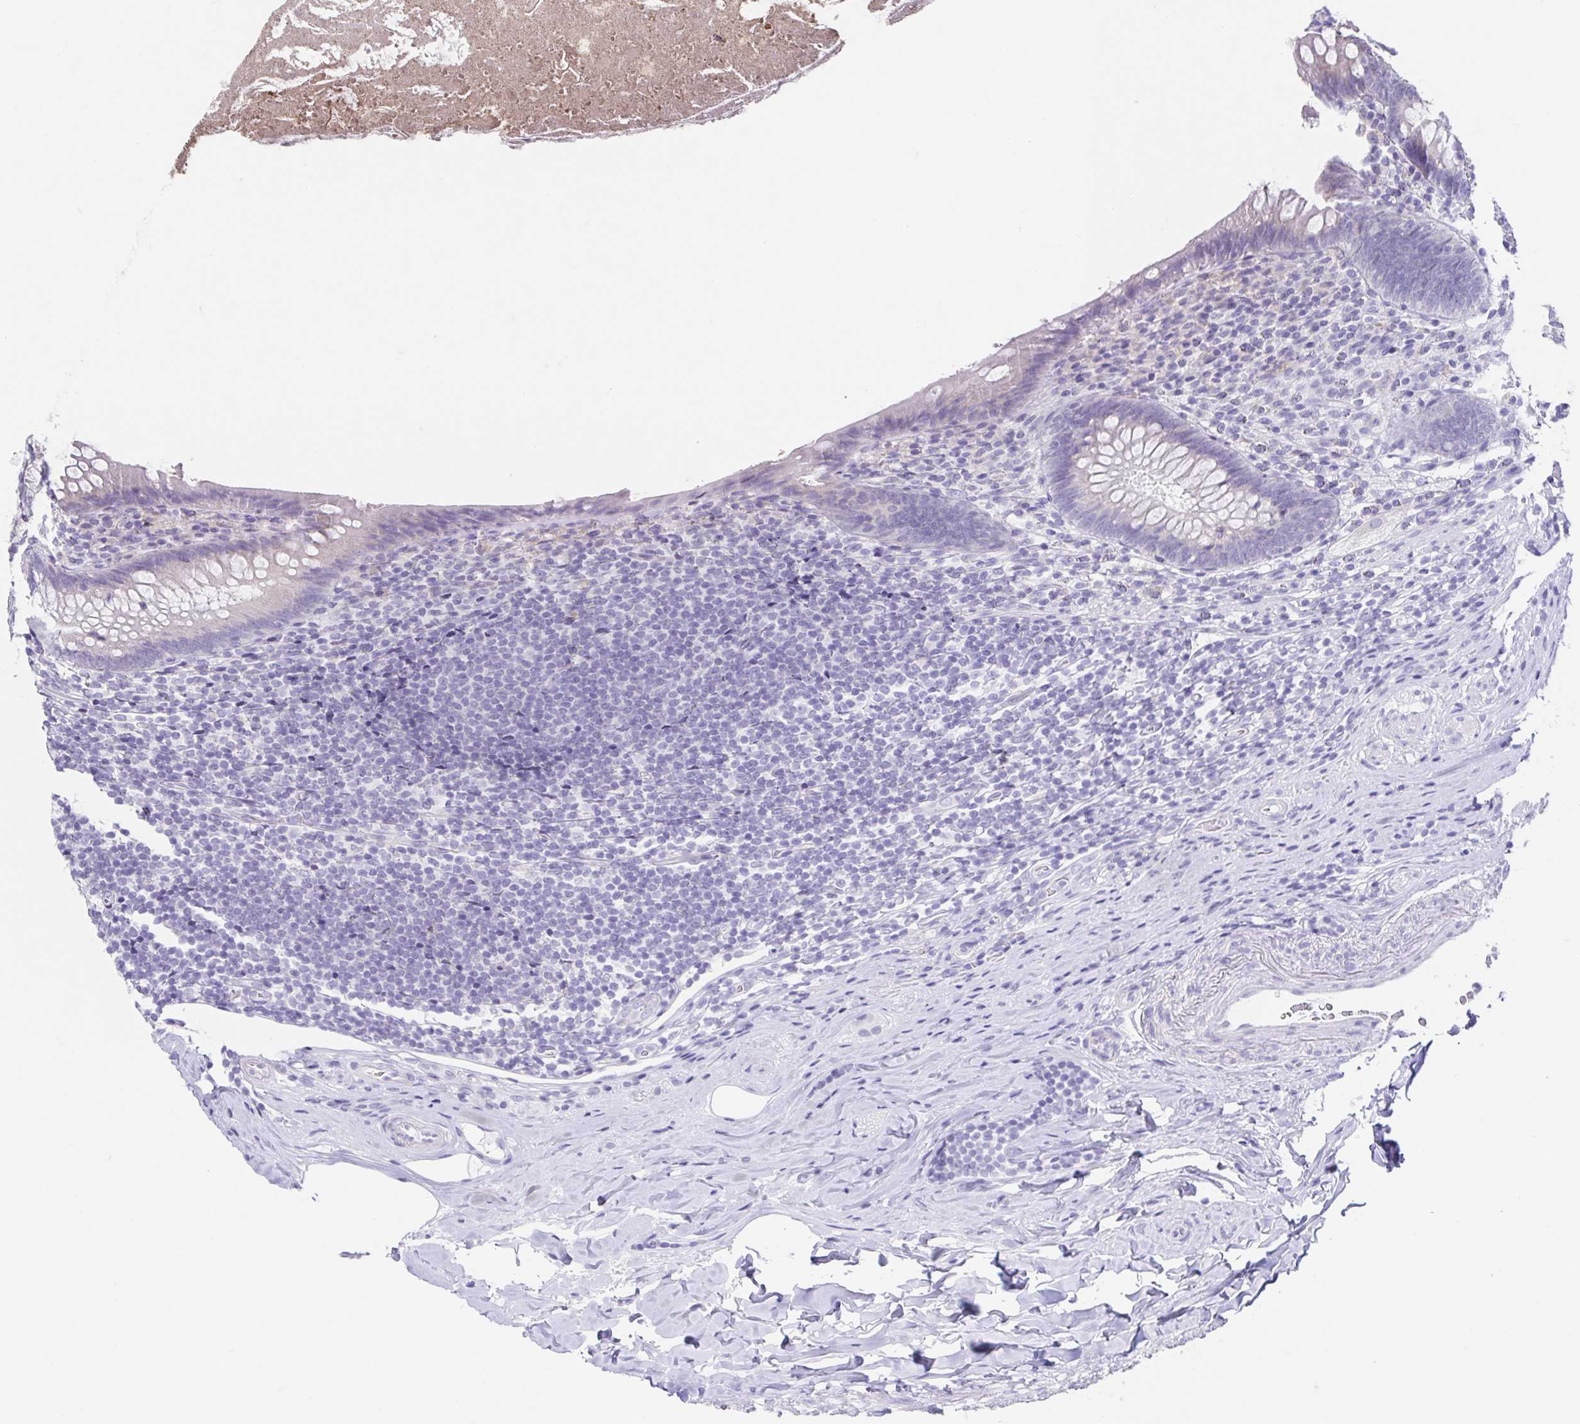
{"staining": {"intensity": "negative", "quantity": "none", "location": "none"}, "tissue": "appendix", "cell_type": "Glandular cells", "image_type": "normal", "snomed": [{"axis": "morphology", "description": "Normal tissue, NOS"}, {"axis": "topography", "description": "Appendix"}], "caption": "IHC image of unremarkable appendix: appendix stained with DAB (3,3'-diaminobenzidine) displays no significant protein staining in glandular cells. The staining was performed using DAB (3,3'-diaminobenzidine) to visualize the protein expression in brown, while the nuclei were stained in blue with hematoxylin (Magnification: 20x).", "gene": "RDH11", "patient": {"sex": "male", "age": 47}}